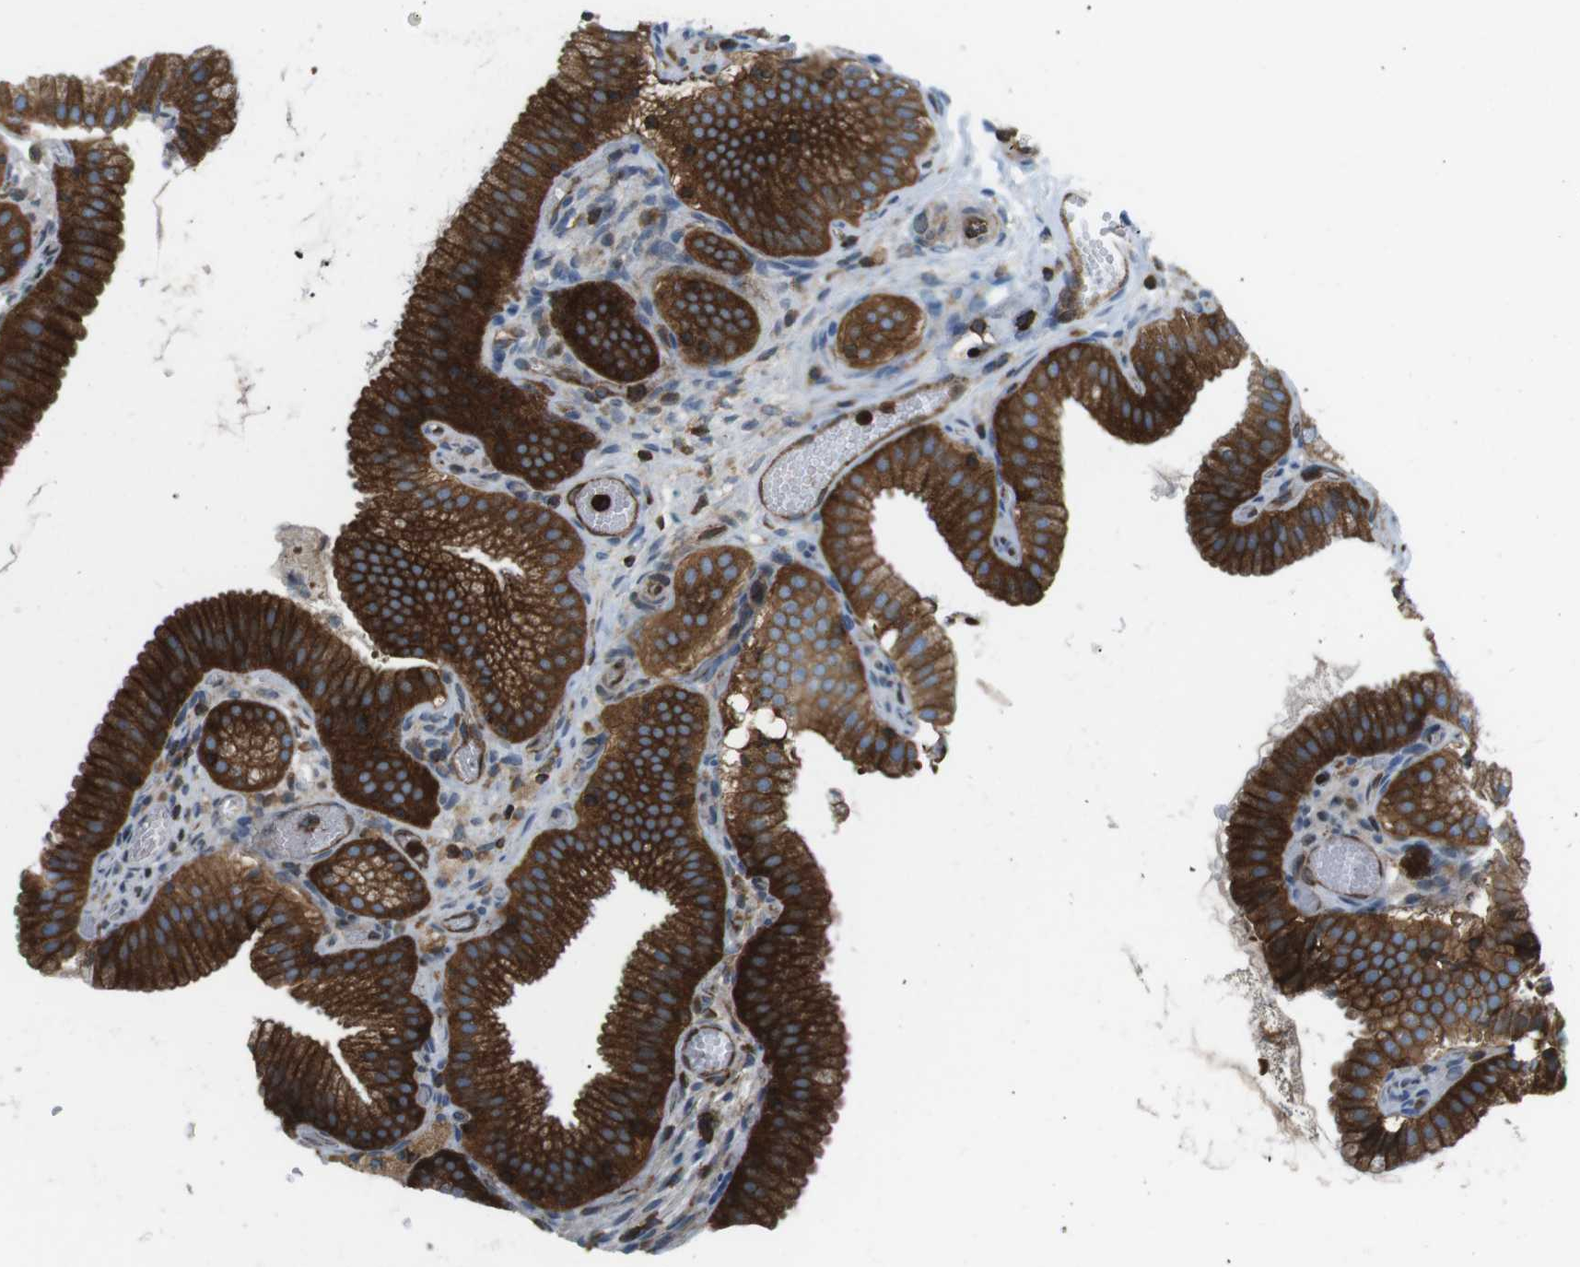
{"staining": {"intensity": "strong", "quantity": ">75%", "location": "cytoplasmic/membranous"}, "tissue": "gallbladder", "cell_type": "Glandular cells", "image_type": "normal", "snomed": [{"axis": "morphology", "description": "Normal tissue, NOS"}, {"axis": "topography", "description": "Gallbladder"}], "caption": "Gallbladder was stained to show a protein in brown. There is high levels of strong cytoplasmic/membranous expression in about >75% of glandular cells. The staining was performed using DAB (3,3'-diaminobenzidine) to visualize the protein expression in brown, while the nuclei were stained in blue with hematoxylin (Magnification: 20x).", "gene": "FLII", "patient": {"sex": "male", "age": 54}}